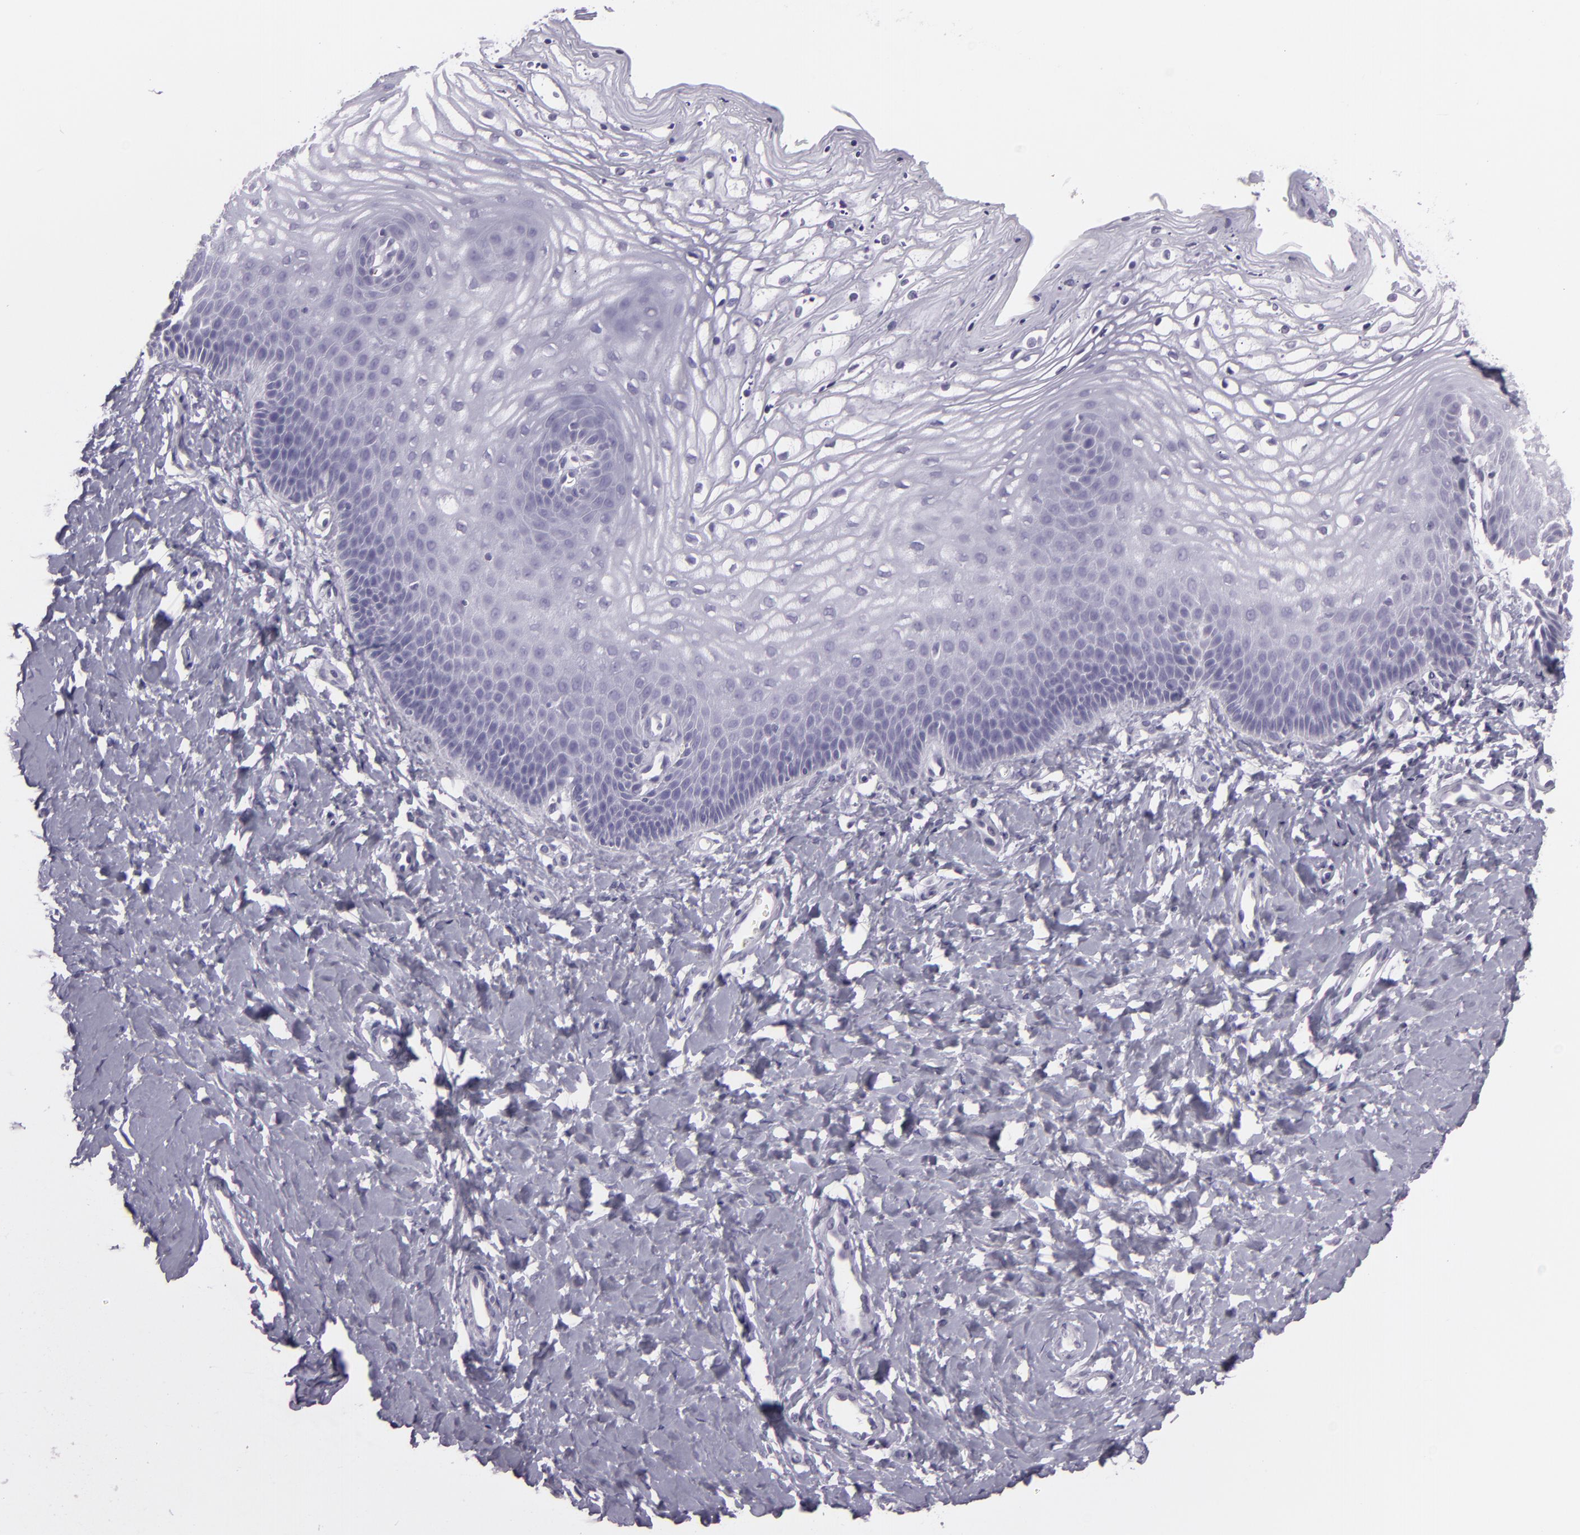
{"staining": {"intensity": "negative", "quantity": "none", "location": "none"}, "tissue": "vagina", "cell_type": "Squamous epithelial cells", "image_type": "normal", "snomed": [{"axis": "morphology", "description": "Normal tissue, NOS"}, {"axis": "topography", "description": "Vagina"}], "caption": "Immunohistochemistry micrograph of benign vagina stained for a protein (brown), which shows no staining in squamous epithelial cells.", "gene": "MUC6", "patient": {"sex": "female", "age": 68}}